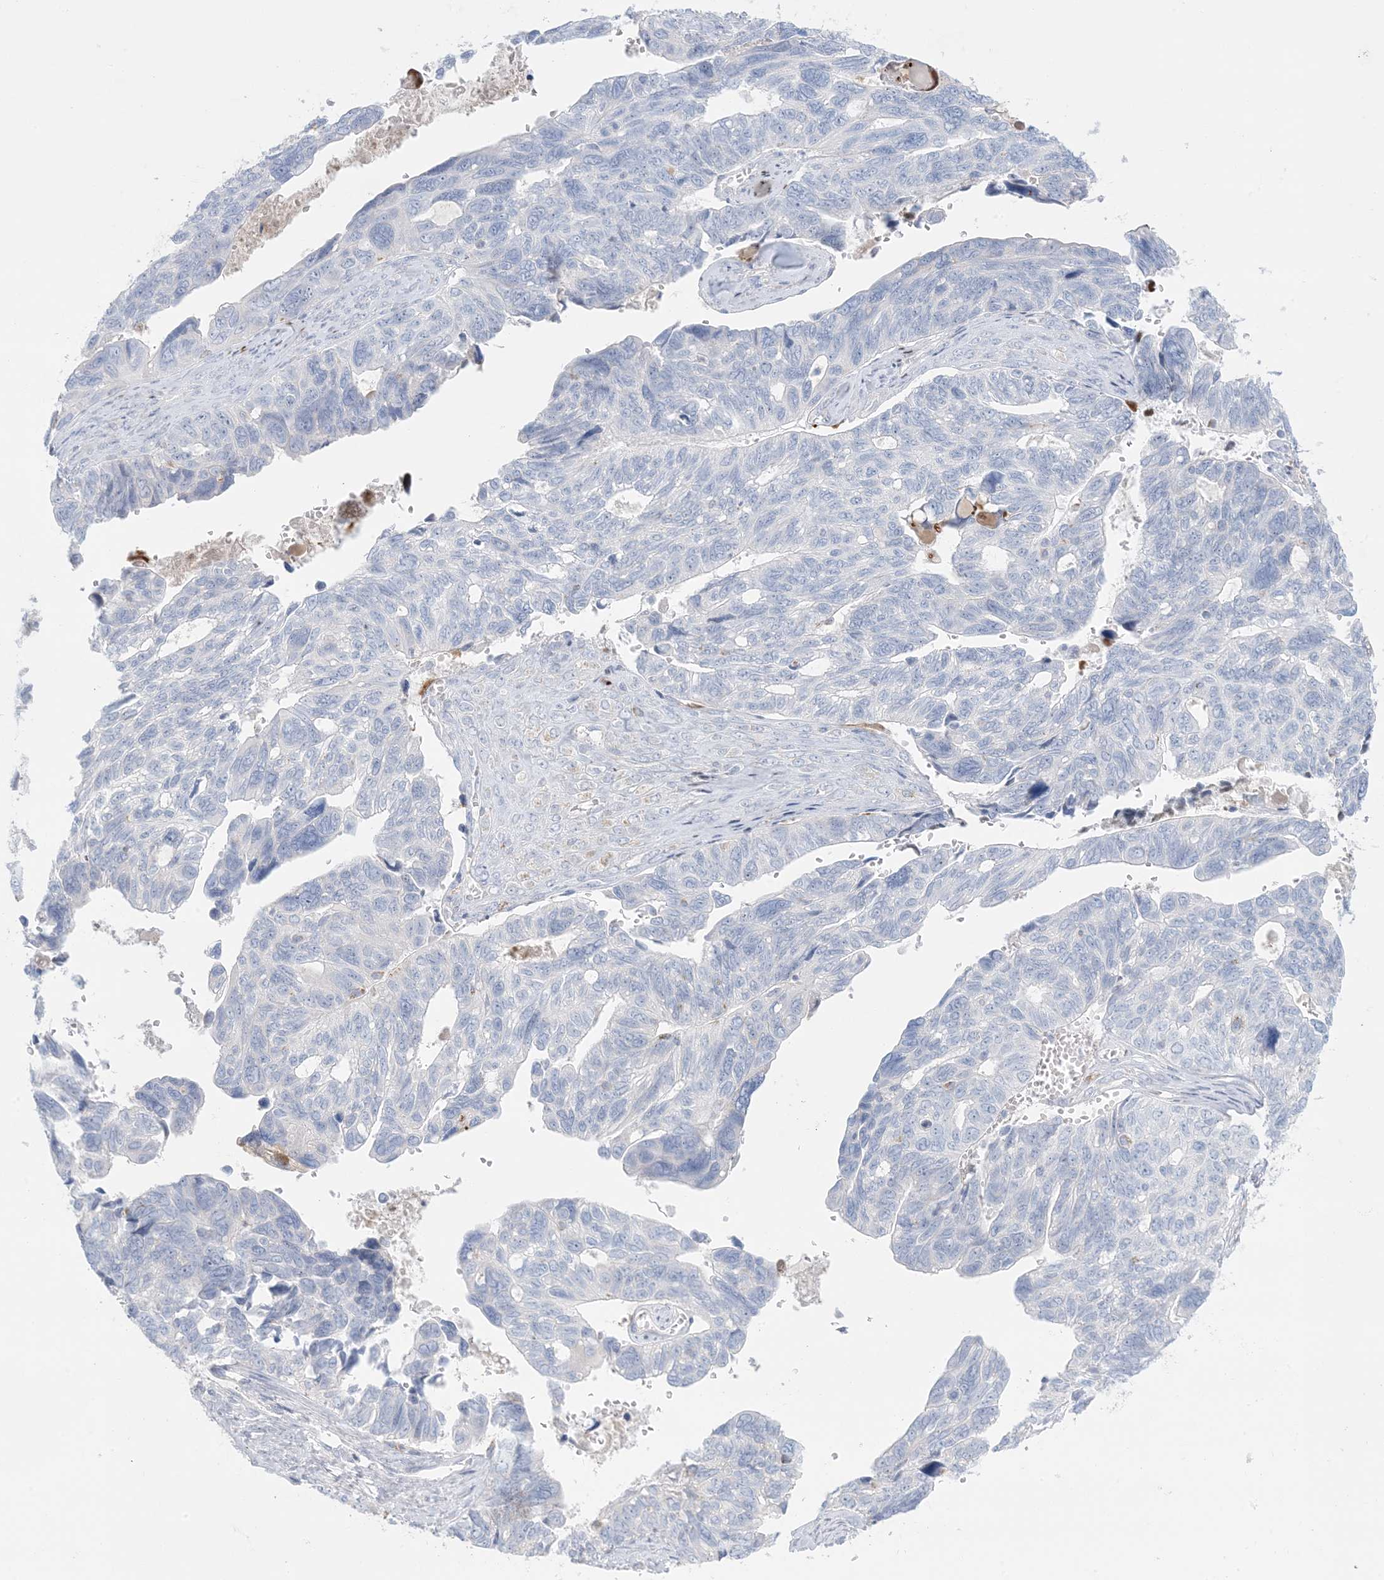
{"staining": {"intensity": "negative", "quantity": "none", "location": "none"}, "tissue": "ovarian cancer", "cell_type": "Tumor cells", "image_type": "cancer", "snomed": [{"axis": "morphology", "description": "Cystadenocarcinoma, serous, NOS"}, {"axis": "topography", "description": "Ovary"}], "caption": "Ovarian serous cystadenocarcinoma was stained to show a protein in brown. There is no significant staining in tumor cells.", "gene": "KCTD6", "patient": {"sex": "female", "age": 79}}